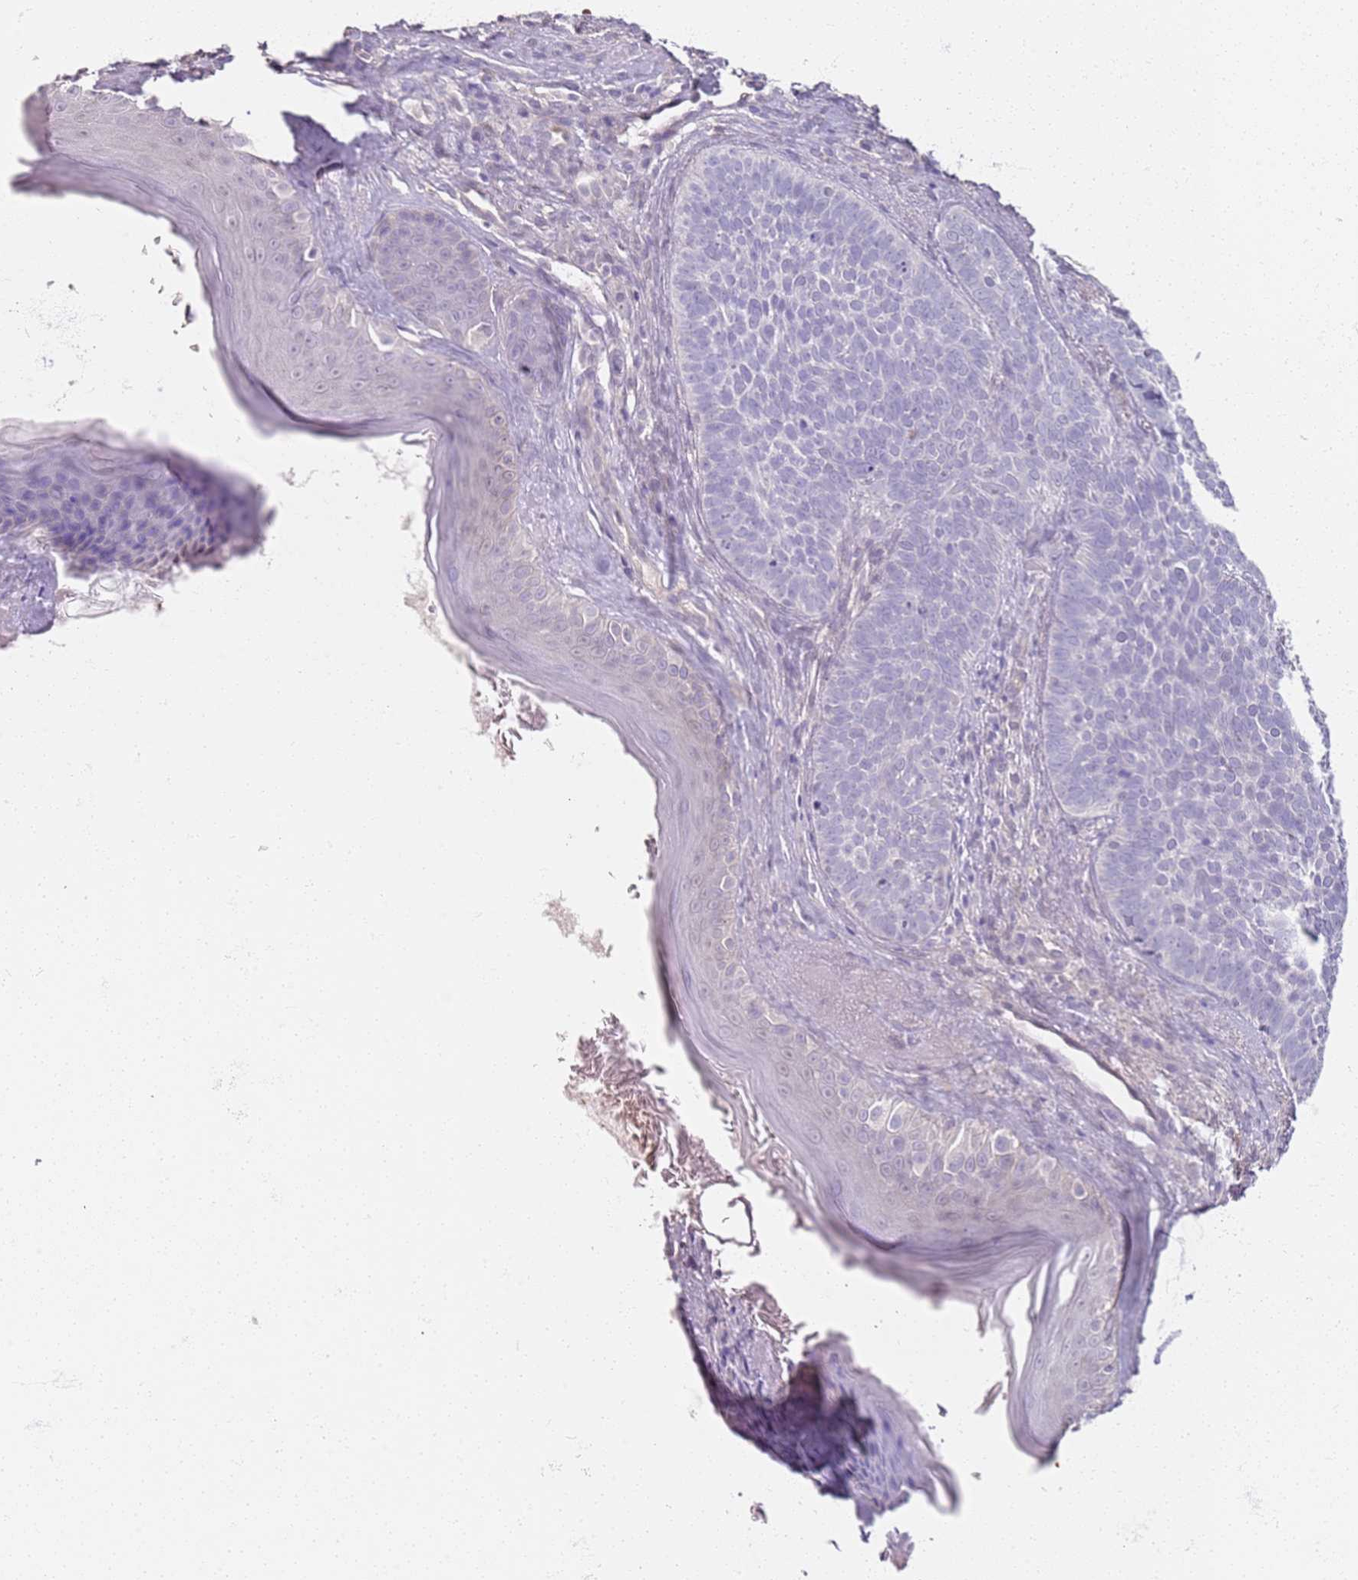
{"staining": {"intensity": "negative", "quantity": "none", "location": "none"}, "tissue": "skin cancer", "cell_type": "Tumor cells", "image_type": "cancer", "snomed": [{"axis": "morphology", "description": "Basal cell carcinoma"}, {"axis": "topography", "description": "Skin"}], "caption": "Immunohistochemical staining of skin cancer displays no significant staining in tumor cells.", "gene": "CD40LG", "patient": {"sex": "male", "age": 85}}